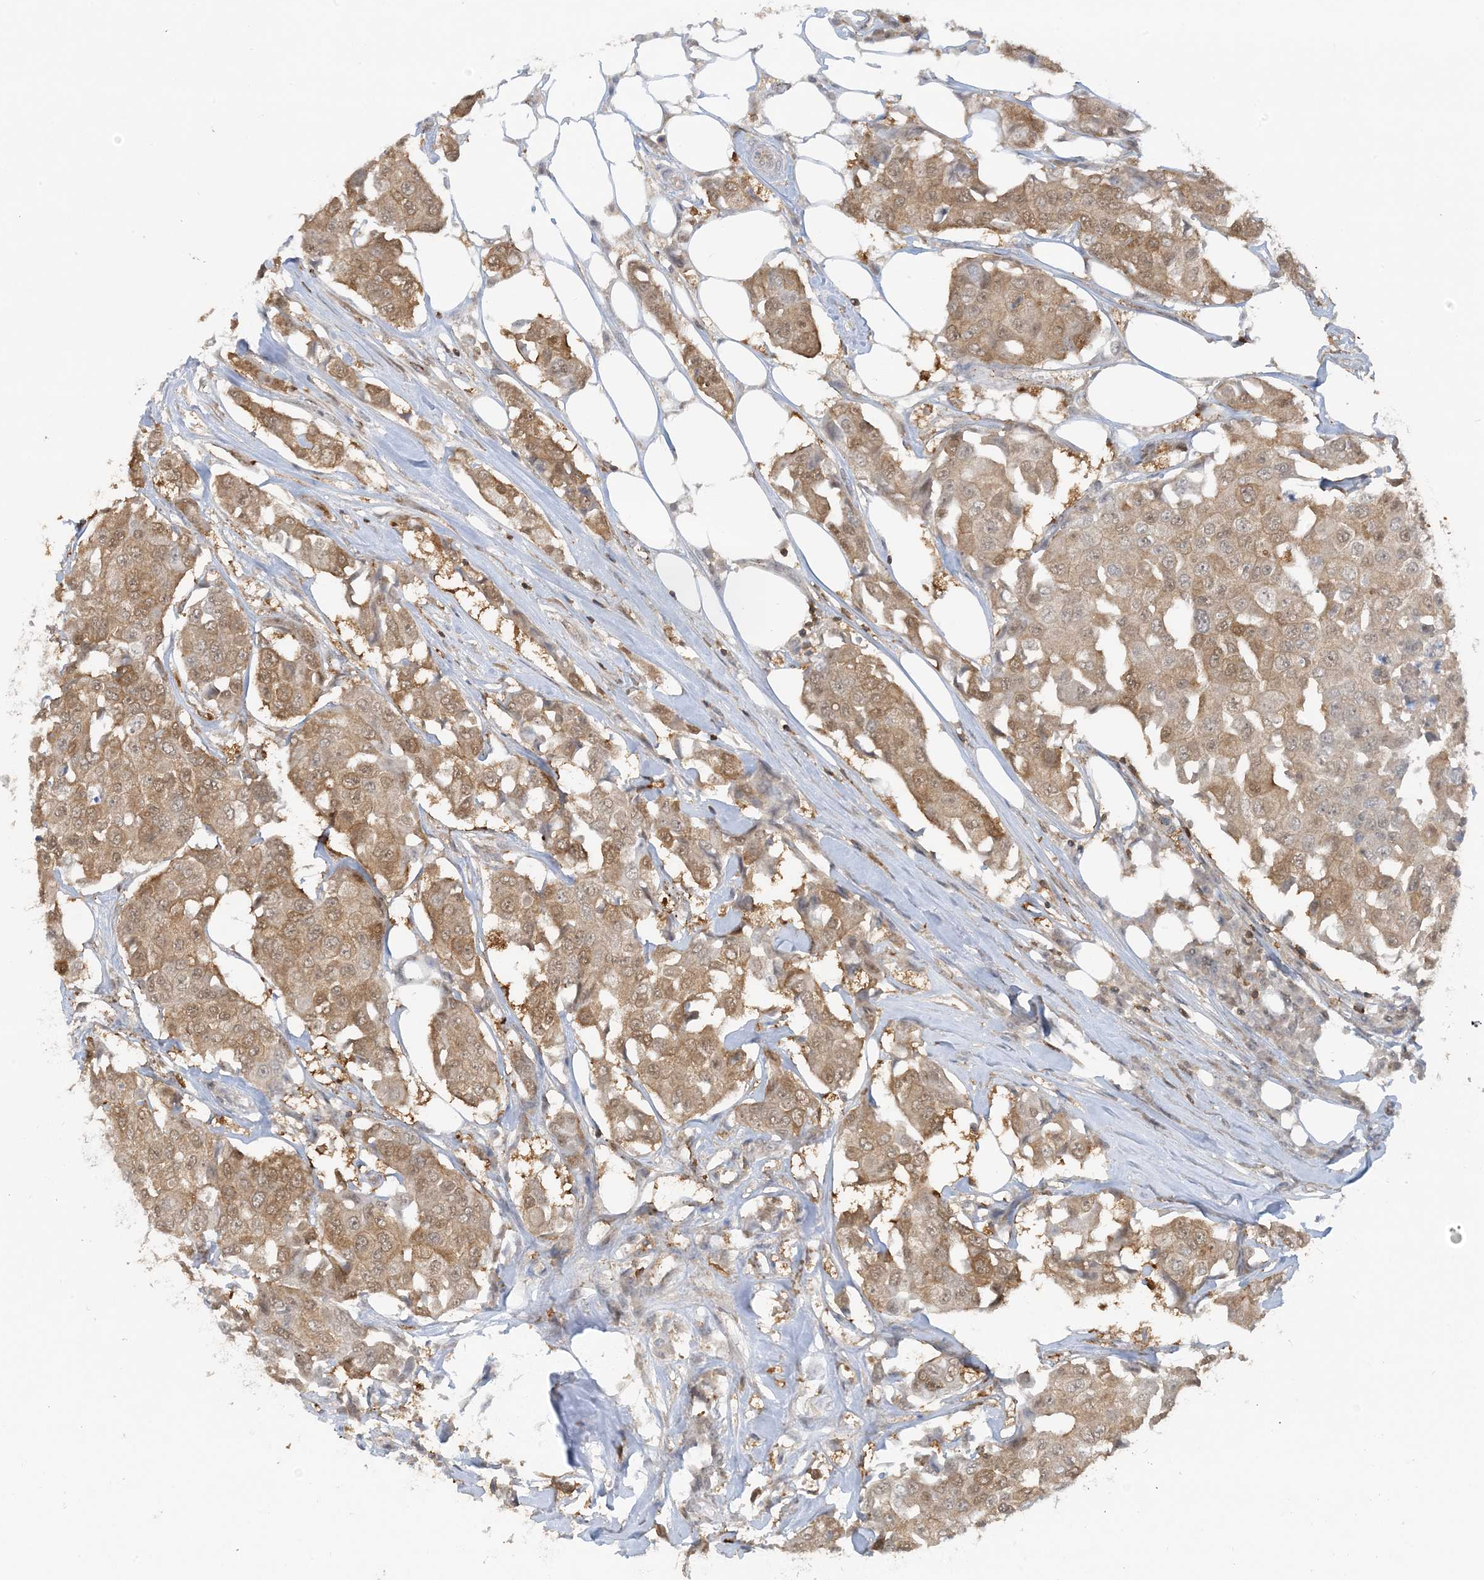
{"staining": {"intensity": "moderate", "quantity": ">75%", "location": "cytoplasmic/membranous"}, "tissue": "breast cancer", "cell_type": "Tumor cells", "image_type": "cancer", "snomed": [{"axis": "morphology", "description": "Duct carcinoma"}, {"axis": "topography", "description": "Breast"}], "caption": "Brown immunohistochemical staining in intraductal carcinoma (breast) displays moderate cytoplasmic/membranous staining in approximately >75% of tumor cells.", "gene": "OGA", "patient": {"sex": "female", "age": 80}}